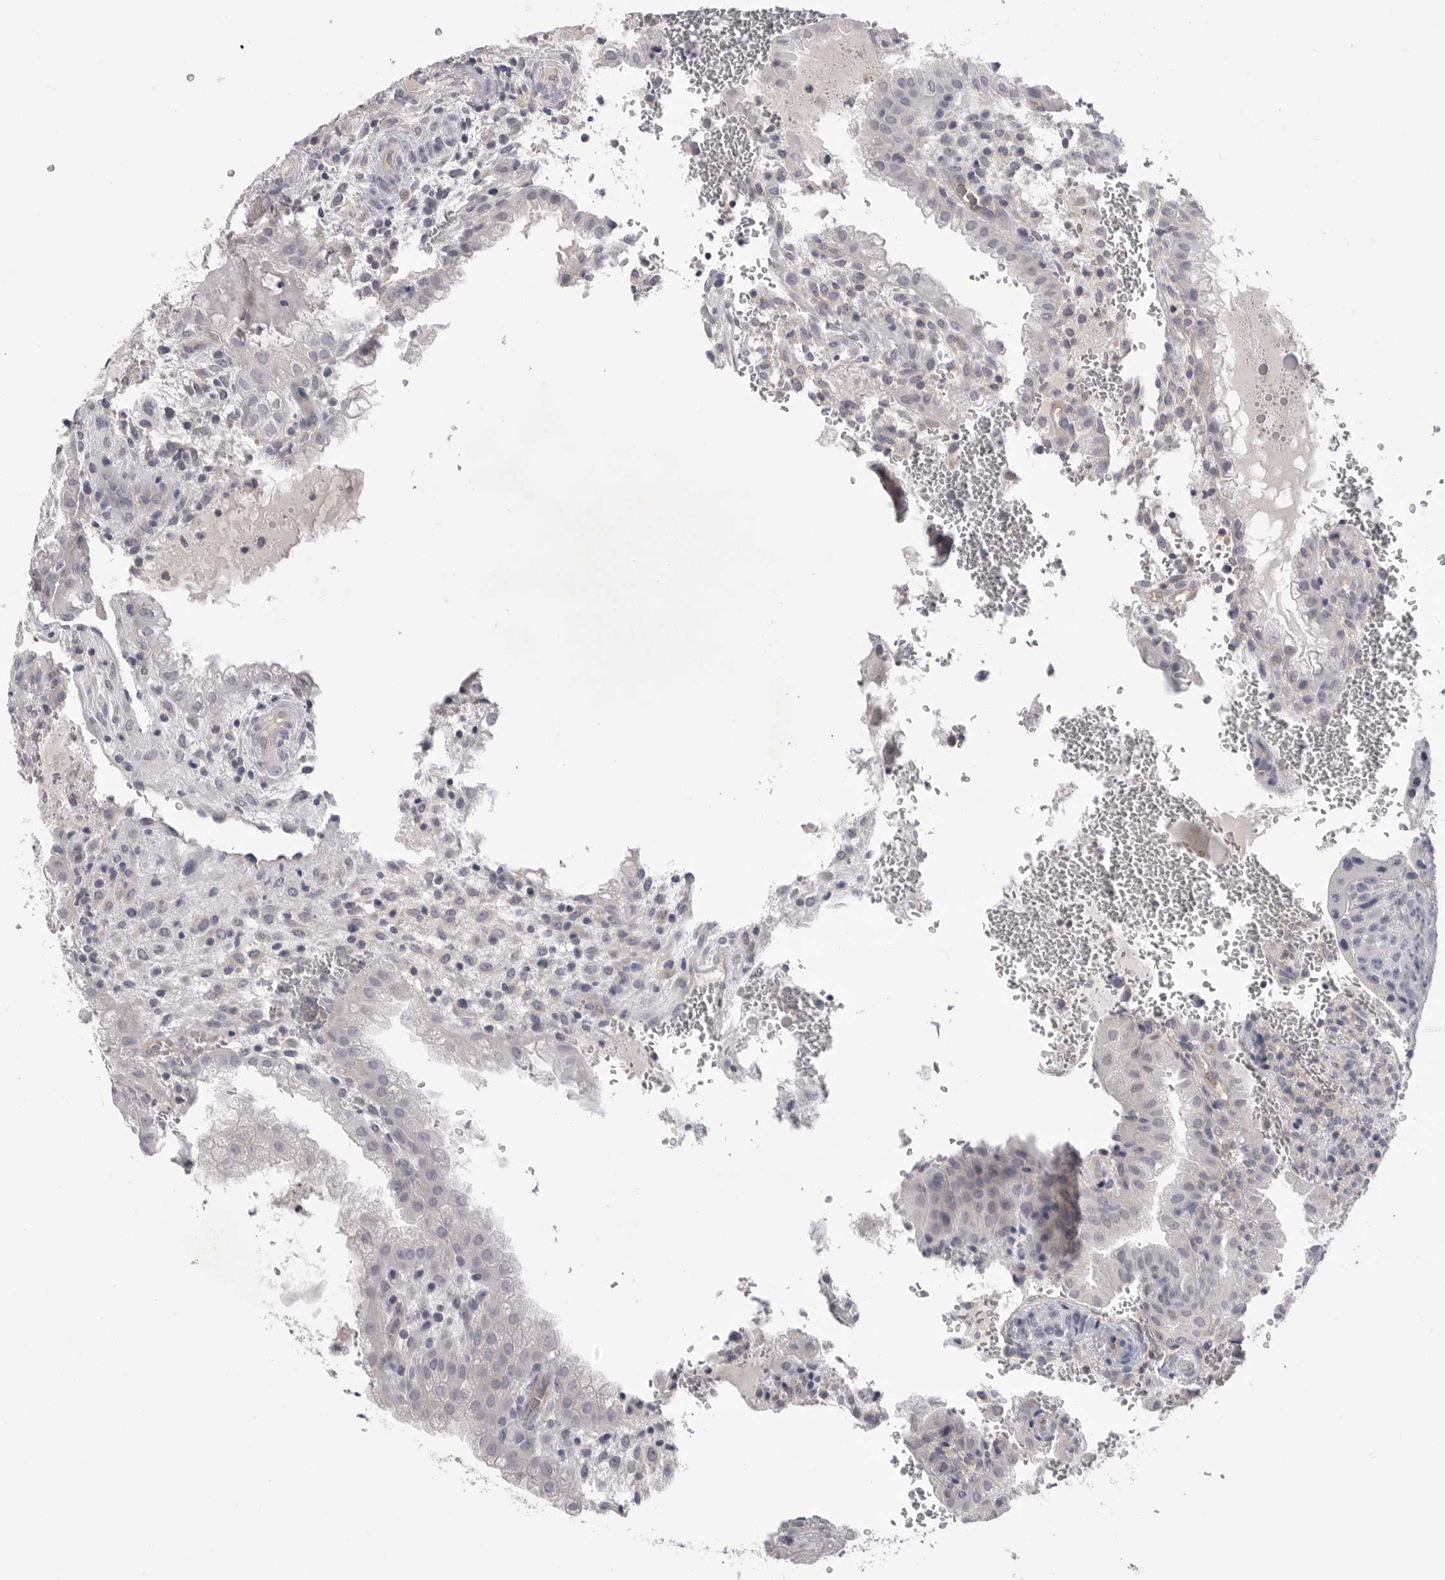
{"staining": {"intensity": "weak", "quantity": "25%-75%", "location": "cytoplasmic/membranous"}, "tissue": "placenta", "cell_type": "Decidual cells", "image_type": "normal", "snomed": [{"axis": "morphology", "description": "Normal tissue, NOS"}, {"axis": "topography", "description": "Placenta"}], "caption": "Decidual cells exhibit weak cytoplasmic/membranous expression in about 25%-75% of cells in unremarkable placenta. Nuclei are stained in blue.", "gene": "DLGAP3", "patient": {"sex": "female", "age": 35}}